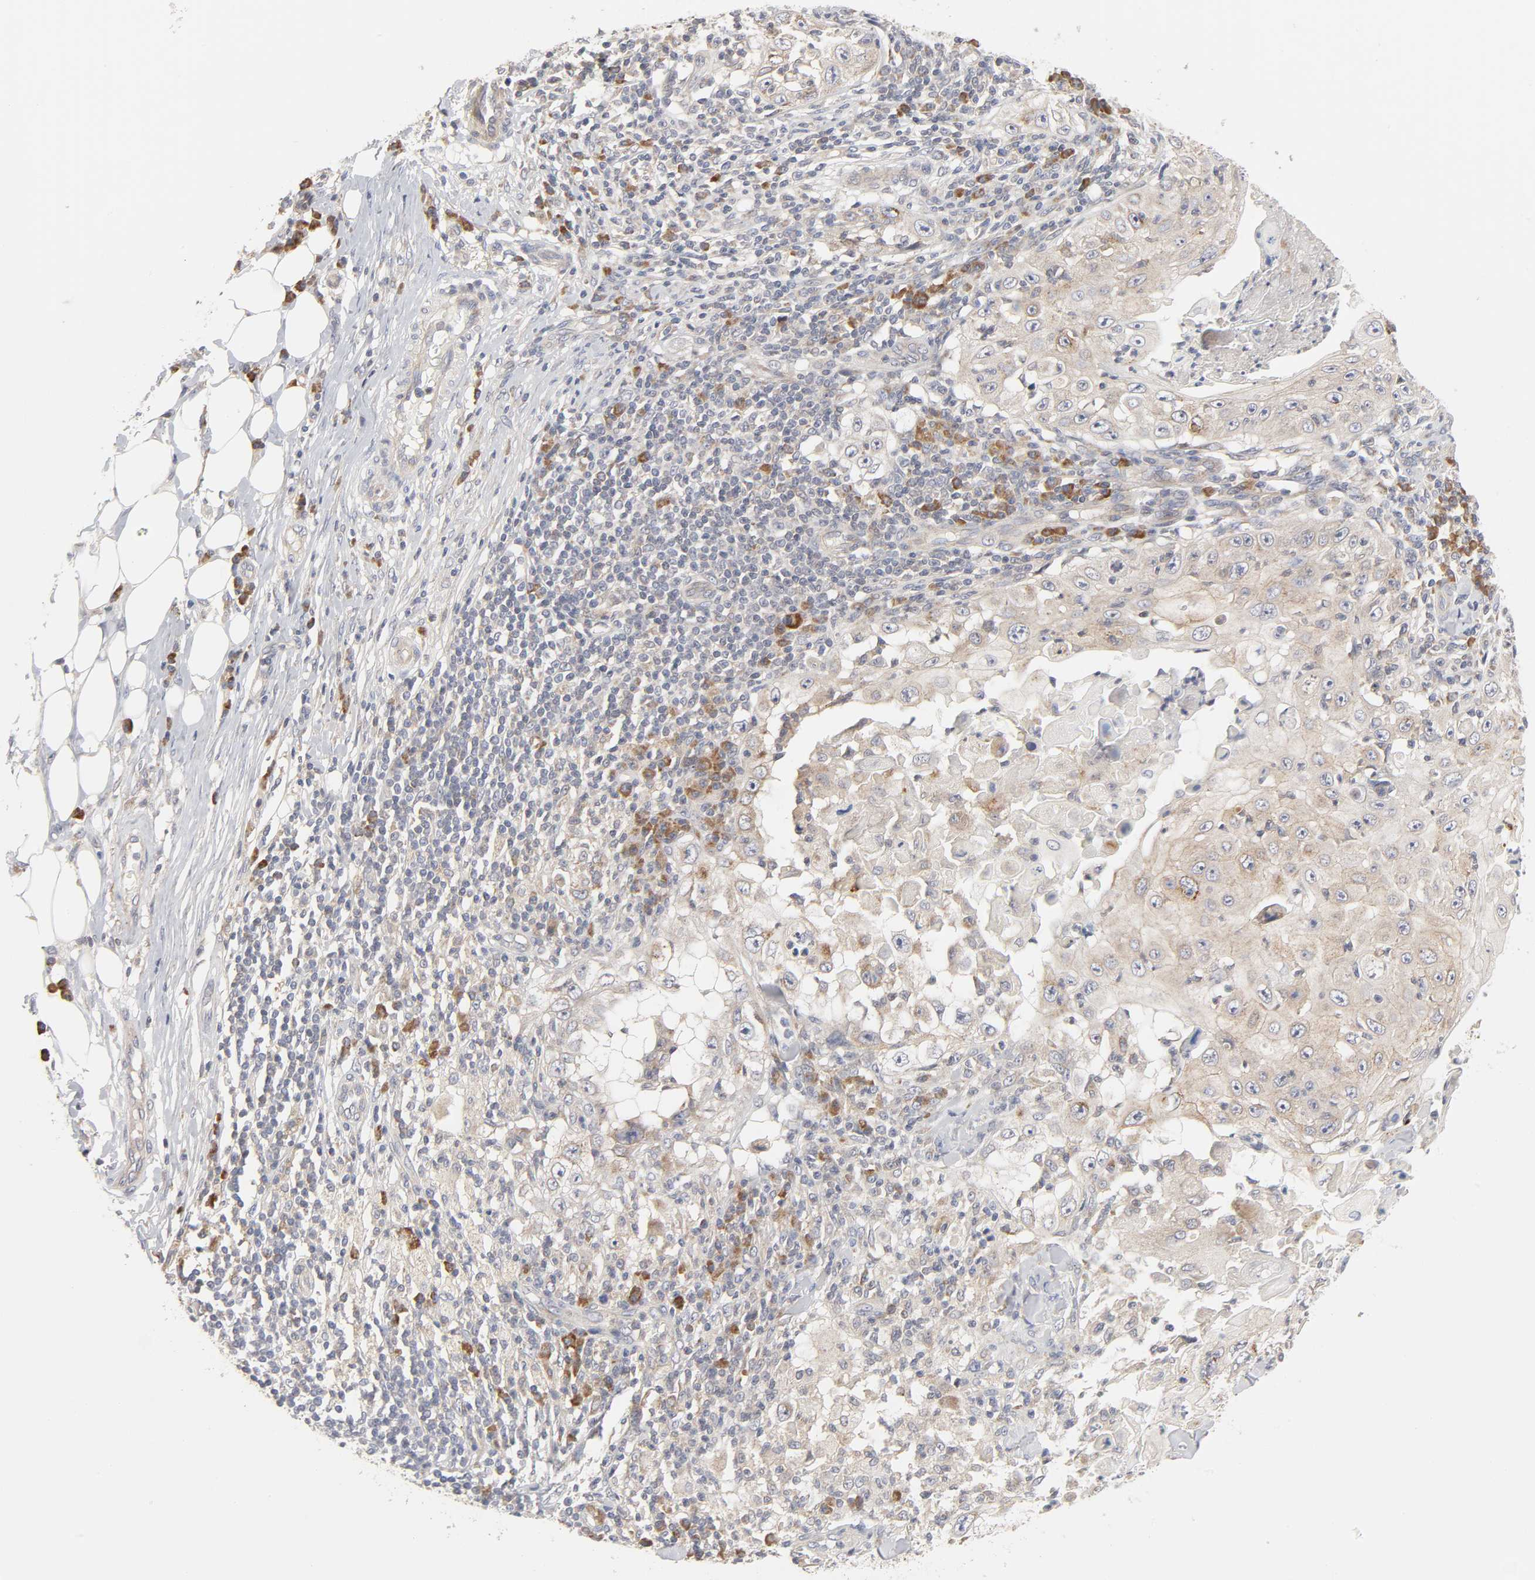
{"staining": {"intensity": "weak", "quantity": ">75%", "location": "cytoplasmic/membranous"}, "tissue": "skin cancer", "cell_type": "Tumor cells", "image_type": "cancer", "snomed": [{"axis": "morphology", "description": "Squamous cell carcinoma, NOS"}, {"axis": "topography", "description": "Skin"}], "caption": "Skin cancer stained with a brown dye displays weak cytoplasmic/membranous positive expression in approximately >75% of tumor cells.", "gene": "IL4R", "patient": {"sex": "male", "age": 86}}